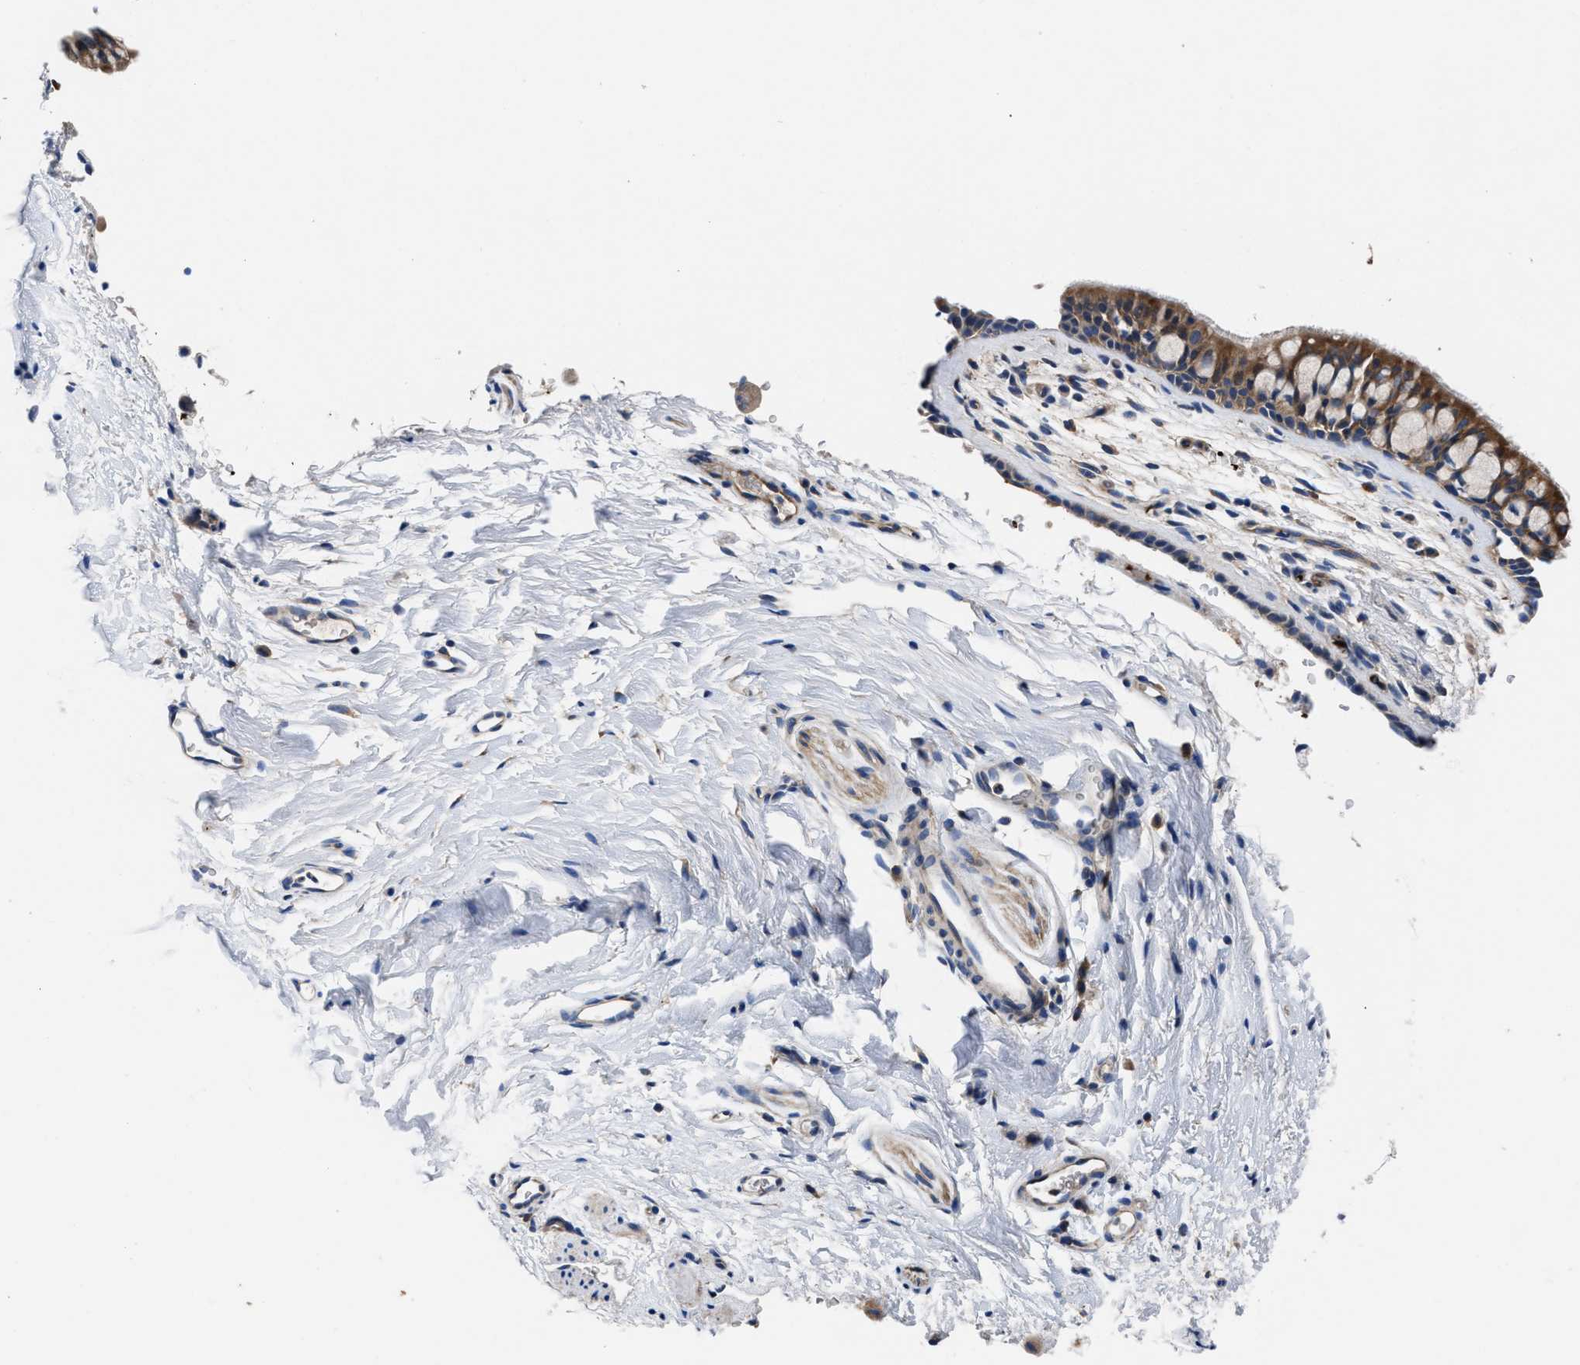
{"staining": {"intensity": "moderate", "quantity": ">75%", "location": "cytoplasmic/membranous"}, "tissue": "bronchus", "cell_type": "Respiratory epithelial cells", "image_type": "normal", "snomed": [{"axis": "morphology", "description": "Normal tissue, NOS"}, {"axis": "topography", "description": "Cartilage tissue"}, {"axis": "topography", "description": "Bronchus"}], "caption": "High-magnification brightfield microscopy of benign bronchus stained with DAB (3,3'-diaminobenzidine) (brown) and counterstained with hematoxylin (blue). respiratory epithelial cells exhibit moderate cytoplasmic/membranous expression is appreciated in about>75% of cells. Nuclei are stained in blue.", "gene": "PHLPP1", "patient": {"sex": "female", "age": 53}}